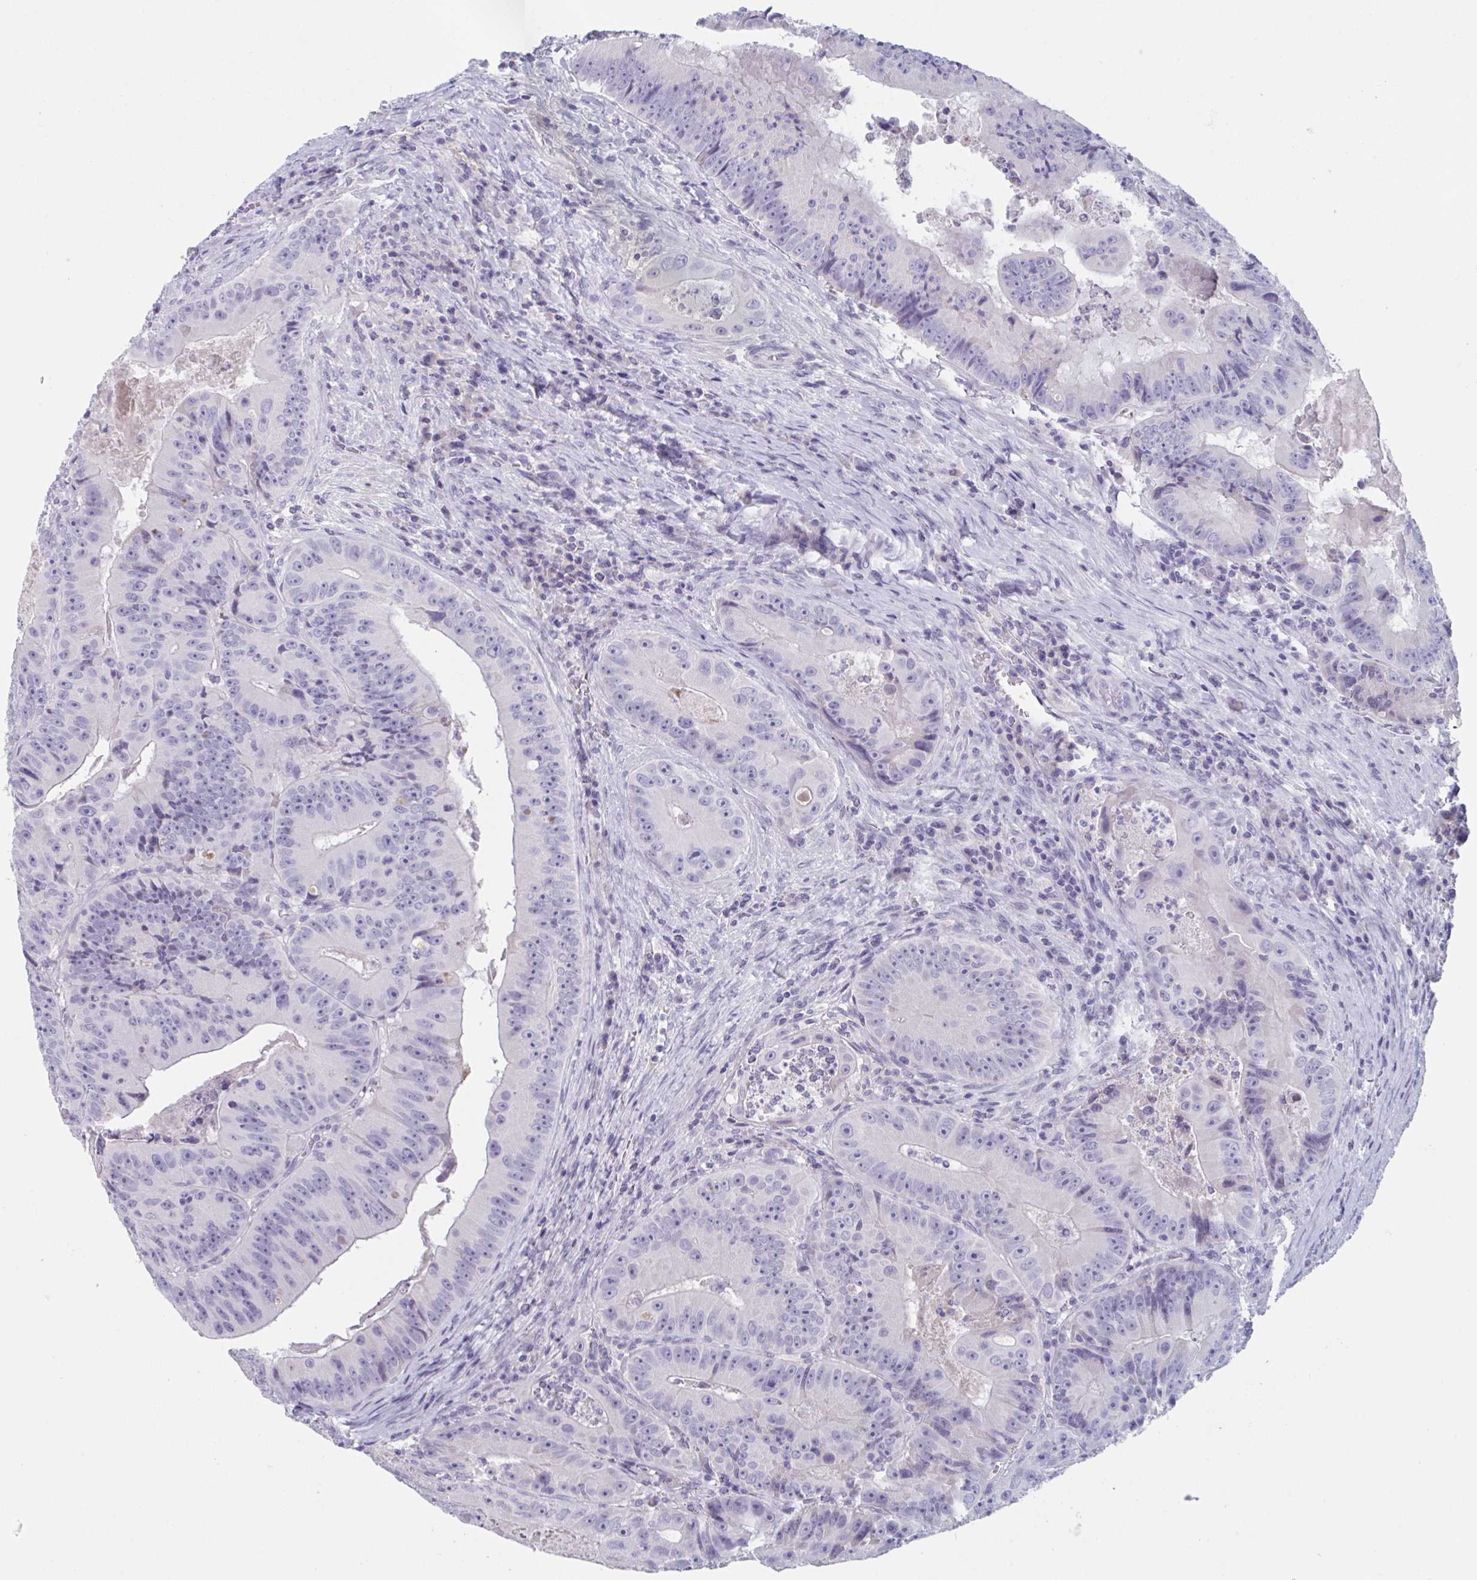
{"staining": {"intensity": "negative", "quantity": "none", "location": "none"}, "tissue": "colorectal cancer", "cell_type": "Tumor cells", "image_type": "cancer", "snomed": [{"axis": "morphology", "description": "Adenocarcinoma, NOS"}, {"axis": "topography", "description": "Colon"}], "caption": "DAB (3,3'-diaminobenzidine) immunohistochemical staining of human colorectal adenocarcinoma reveals no significant staining in tumor cells.", "gene": "NDUFC2", "patient": {"sex": "female", "age": 86}}